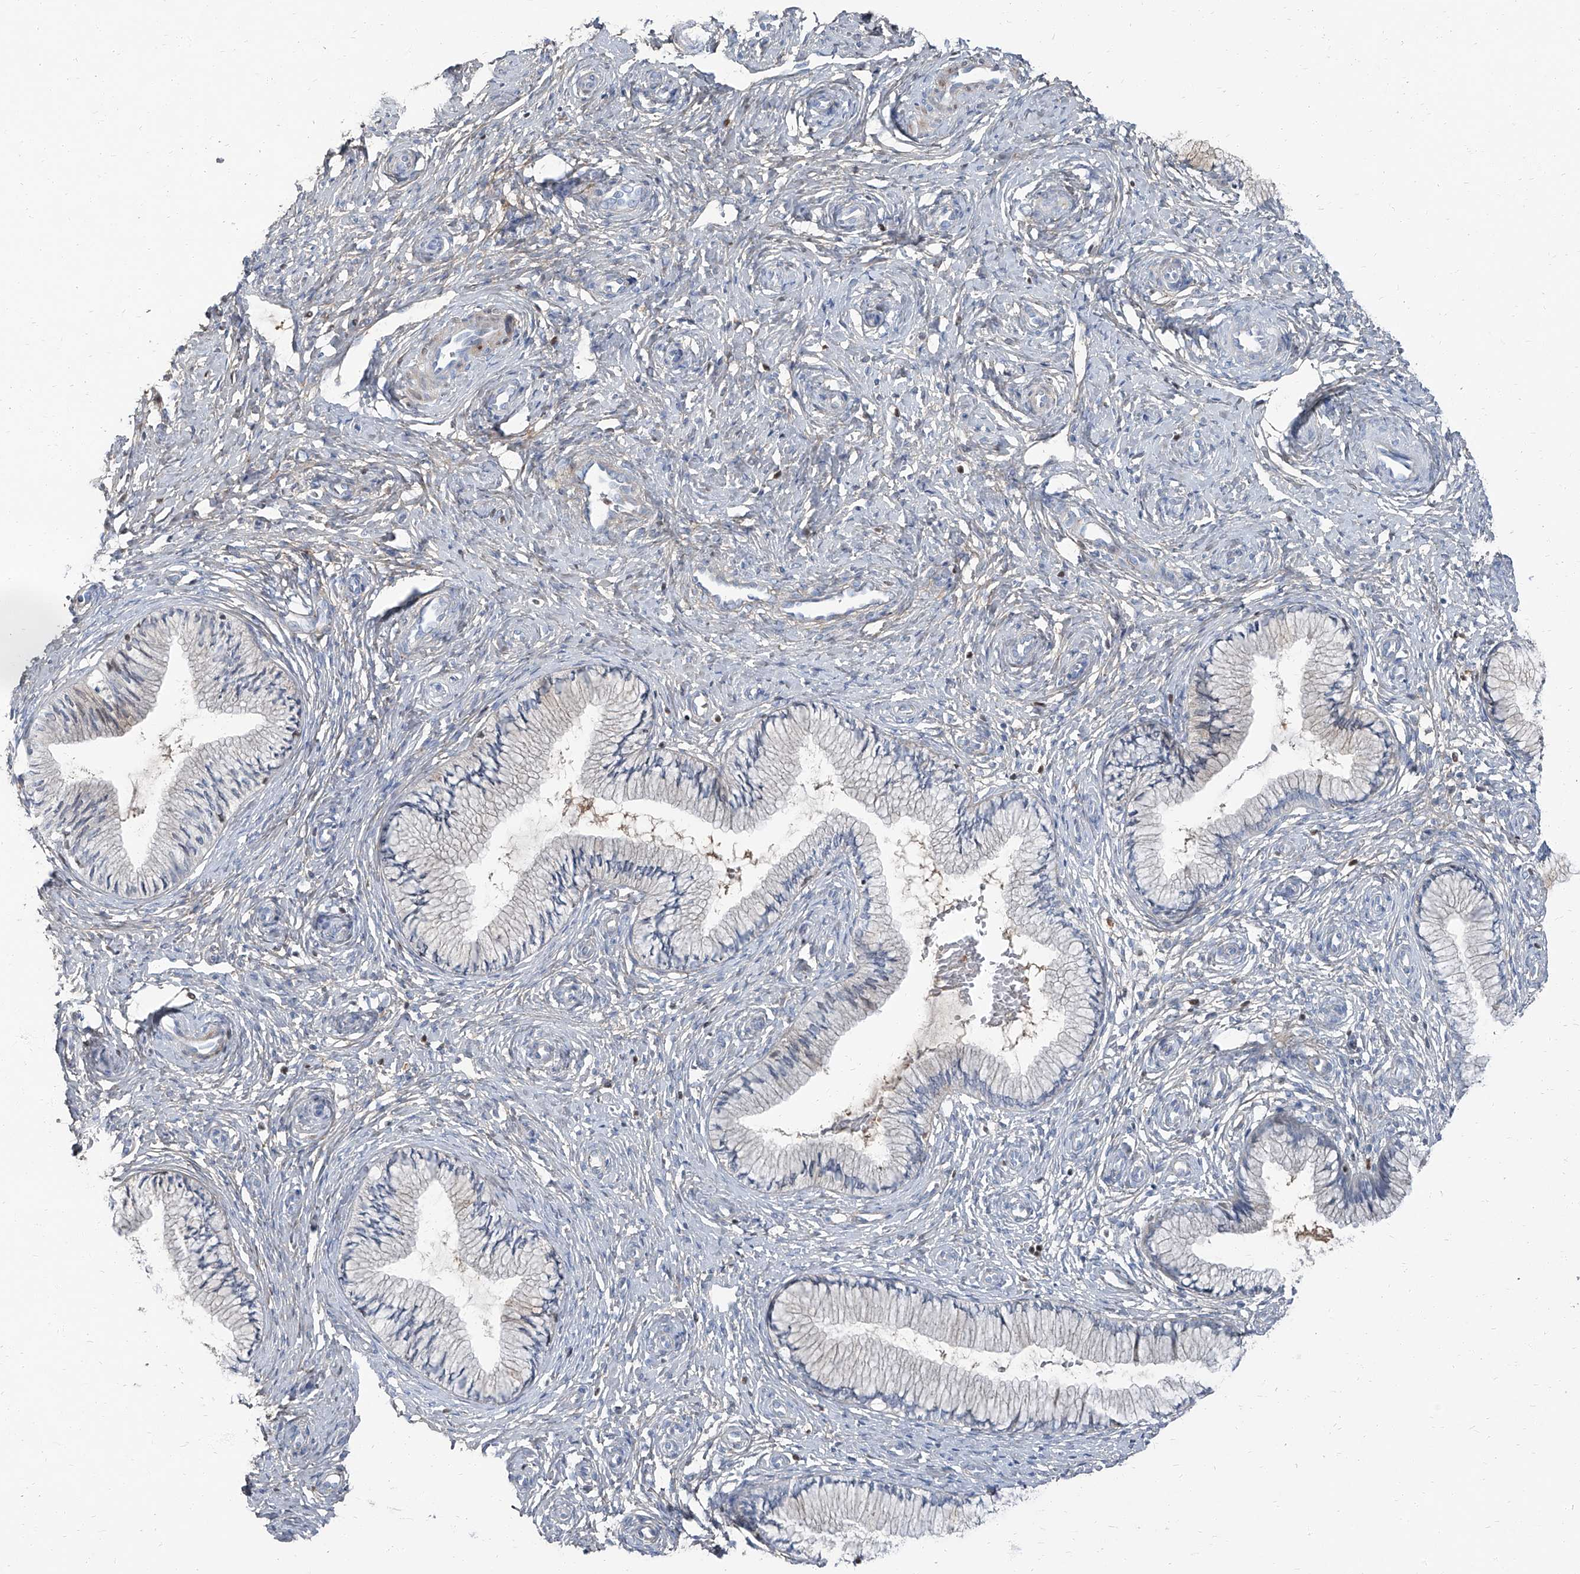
{"staining": {"intensity": "negative", "quantity": "none", "location": "none"}, "tissue": "cervix", "cell_type": "Glandular cells", "image_type": "normal", "snomed": [{"axis": "morphology", "description": "Normal tissue, NOS"}, {"axis": "topography", "description": "Cervix"}], "caption": "This photomicrograph is of normal cervix stained with IHC to label a protein in brown with the nuclei are counter-stained blue. There is no staining in glandular cells.", "gene": "HOXA3", "patient": {"sex": "female", "age": 27}}